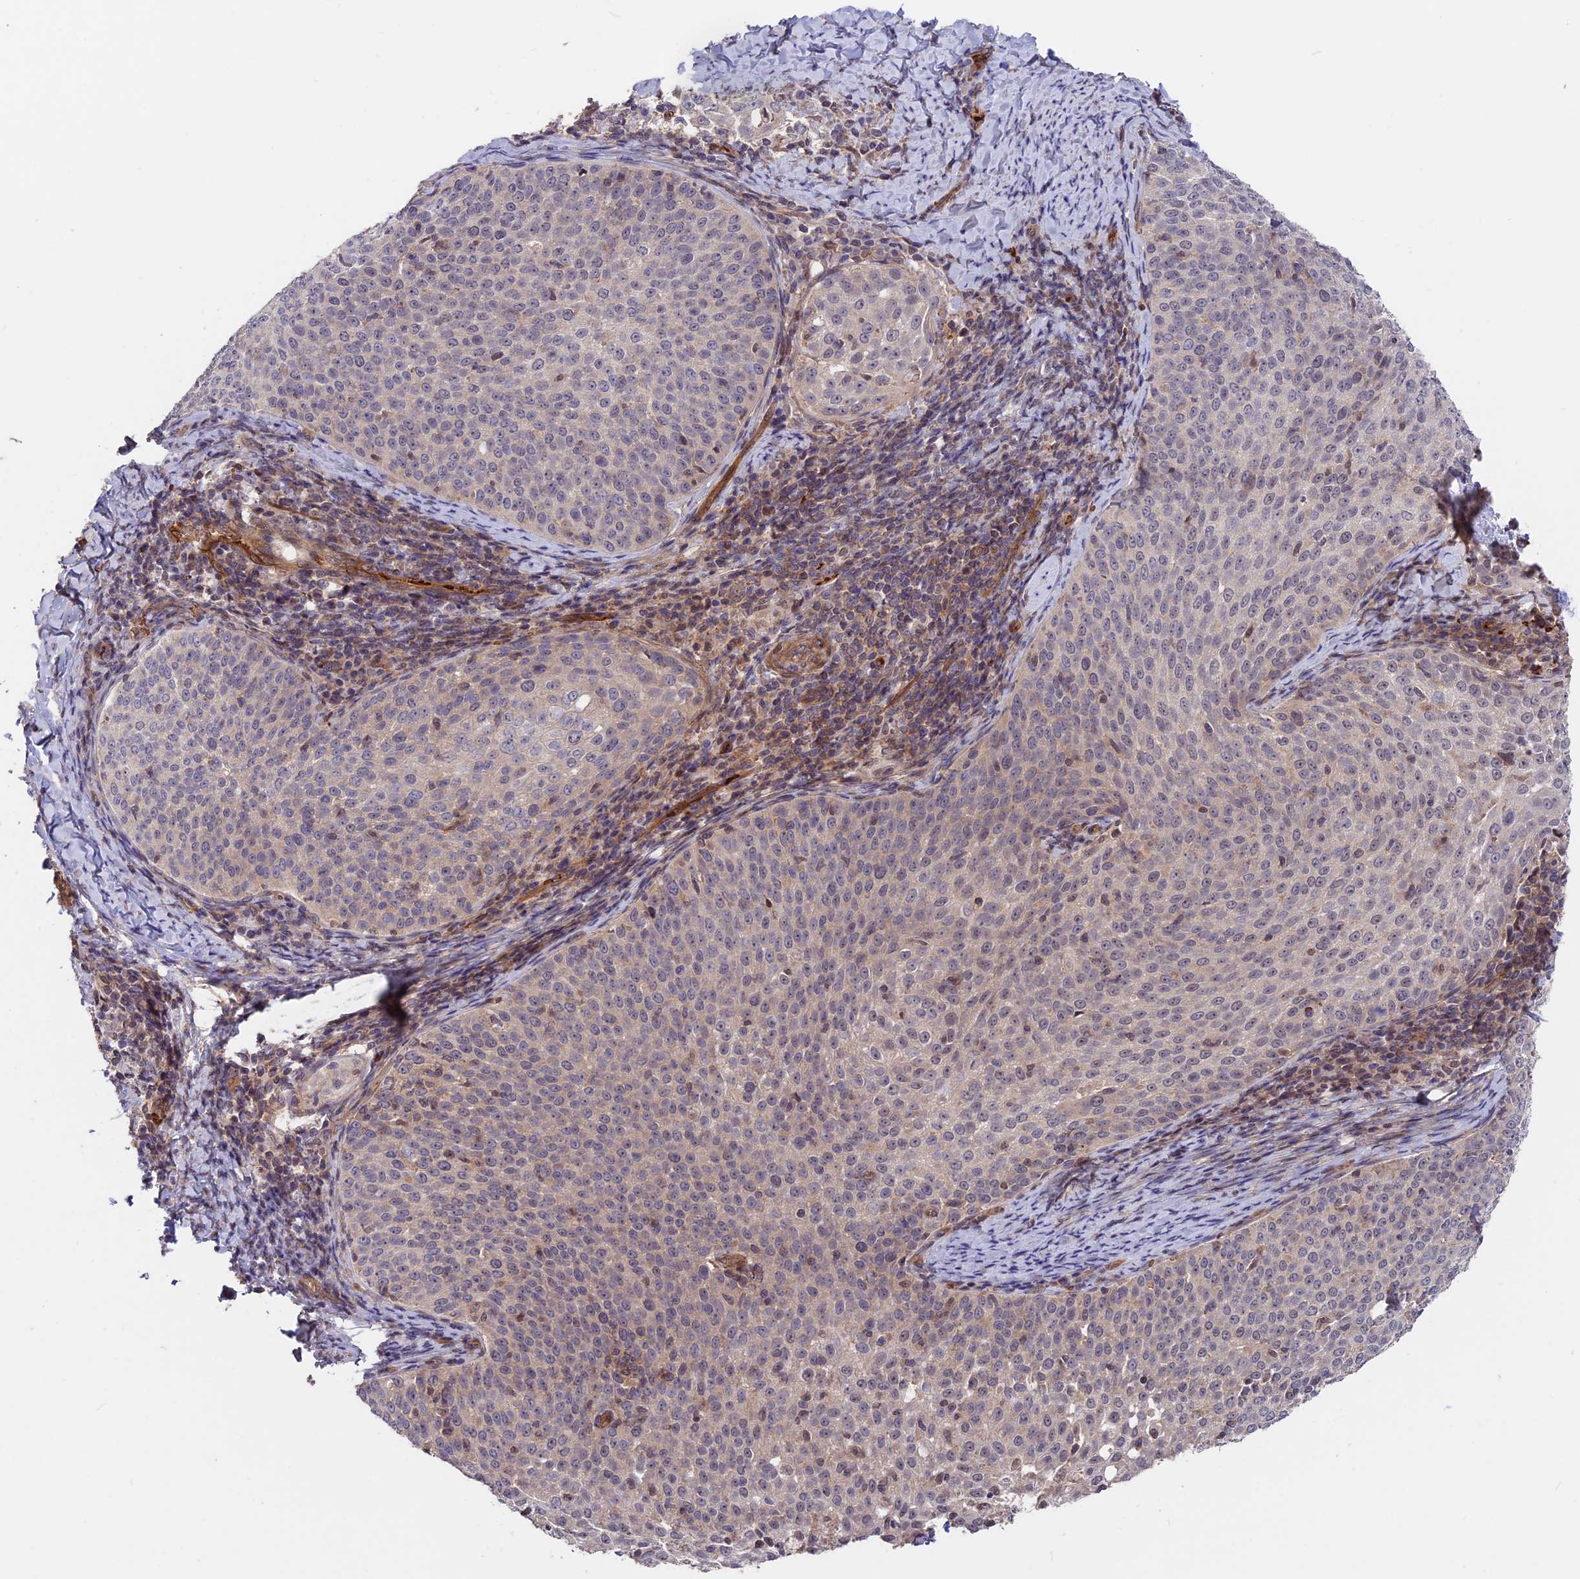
{"staining": {"intensity": "weak", "quantity": "<25%", "location": "cytoplasmic/membranous"}, "tissue": "cervical cancer", "cell_type": "Tumor cells", "image_type": "cancer", "snomed": [{"axis": "morphology", "description": "Squamous cell carcinoma, NOS"}, {"axis": "topography", "description": "Cervix"}], "caption": "Tumor cells are negative for protein expression in human cervical cancer (squamous cell carcinoma).", "gene": "ZC3H10", "patient": {"sex": "female", "age": 57}}